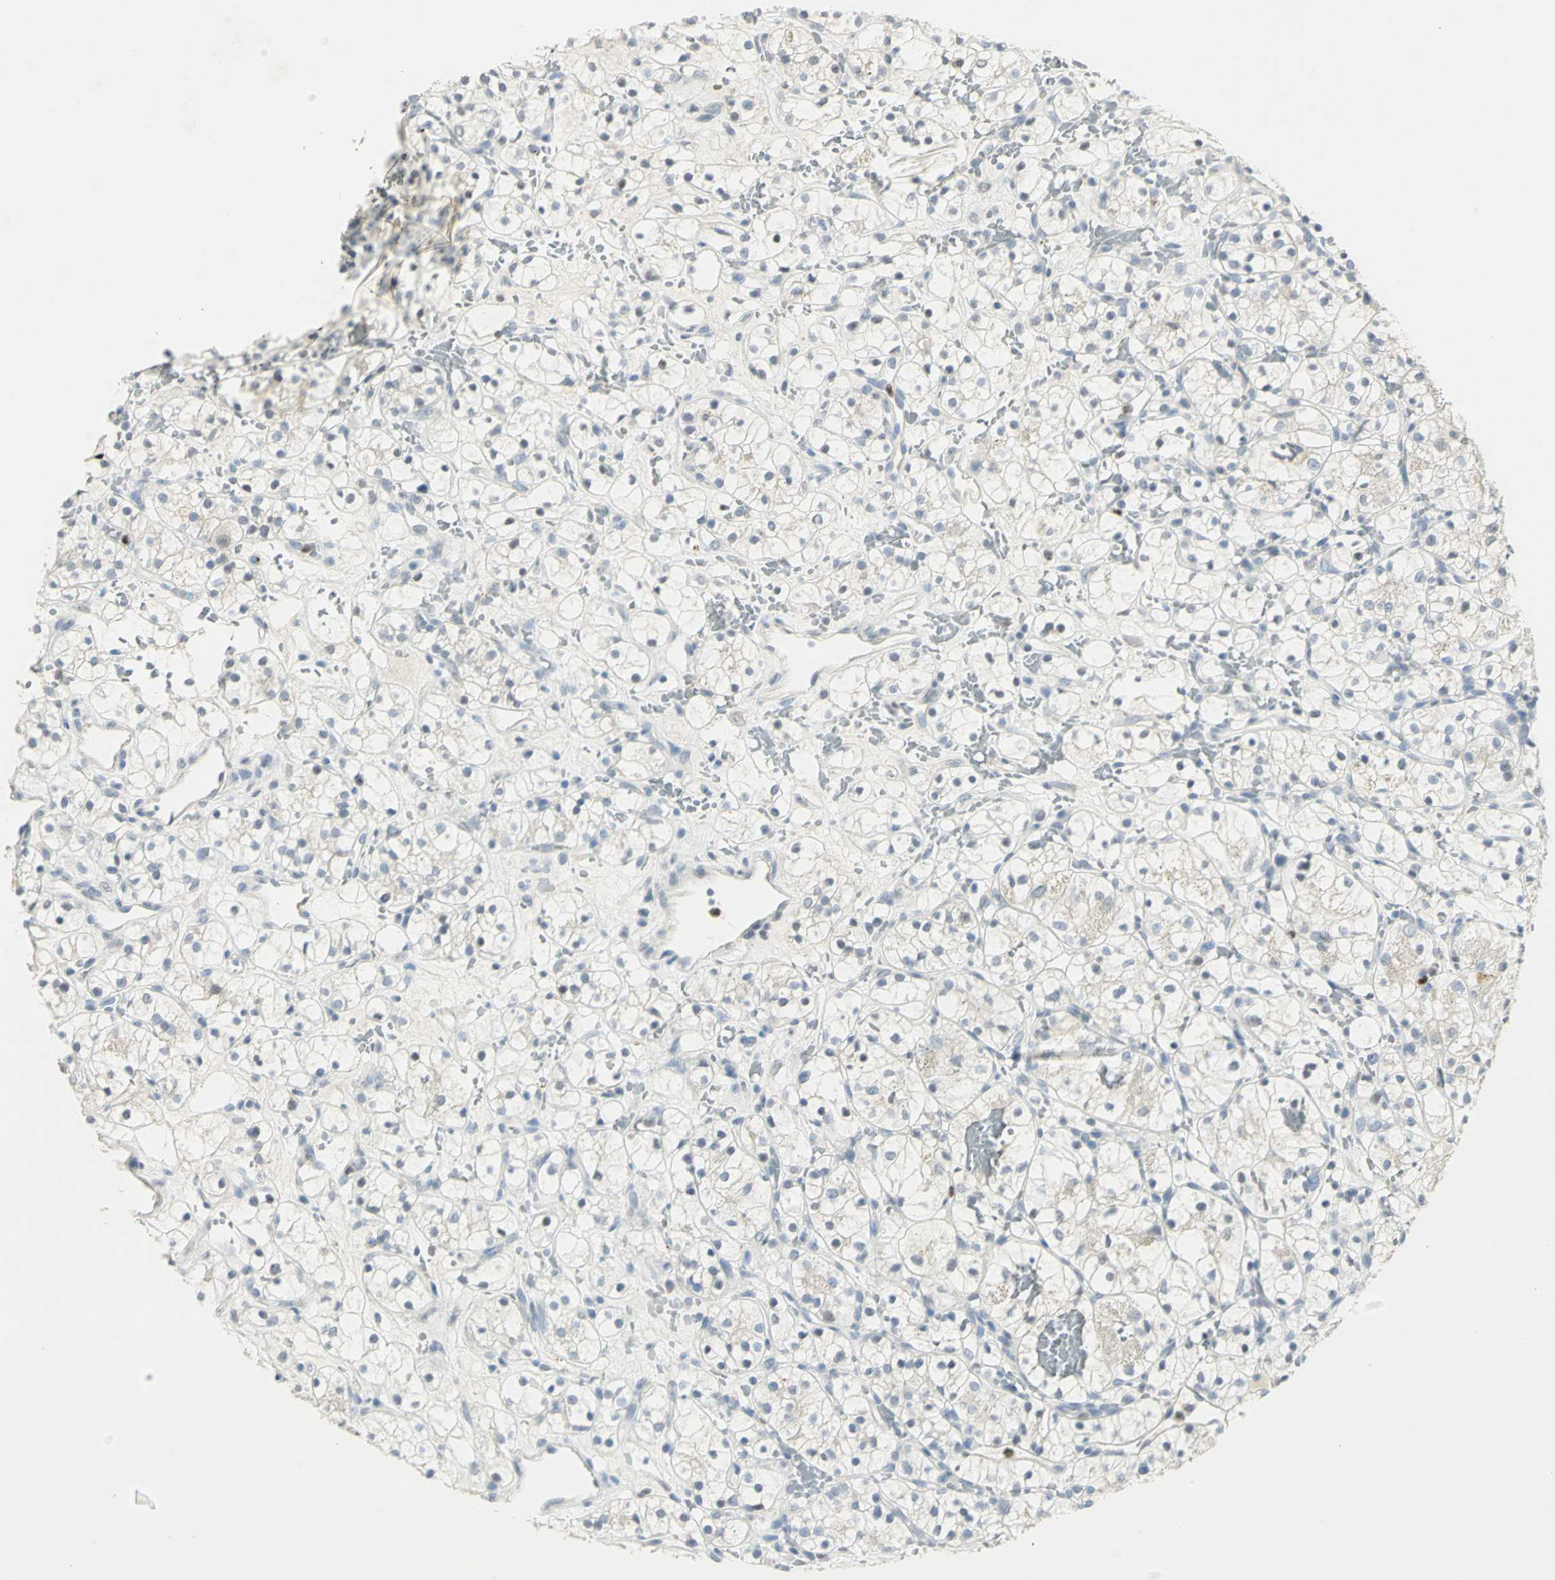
{"staining": {"intensity": "negative", "quantity": "none", "location": "none"}, "tissue": "renal cancer", "cell_type": "Tumor cells", "image_type": "cancer", "snomed": [{"axis": "morphology", "description": "Adenocarcinoma, NOS"}, {"axis": "topography", "description": "Kidney"}], "caption": "DAB immunohistochemical staining of human renal cancer (adenocarcinoma) reveals no significant staining in tumor cells.", "gene": "BCL6", "patient": {"sex": "female", "age": 60}}